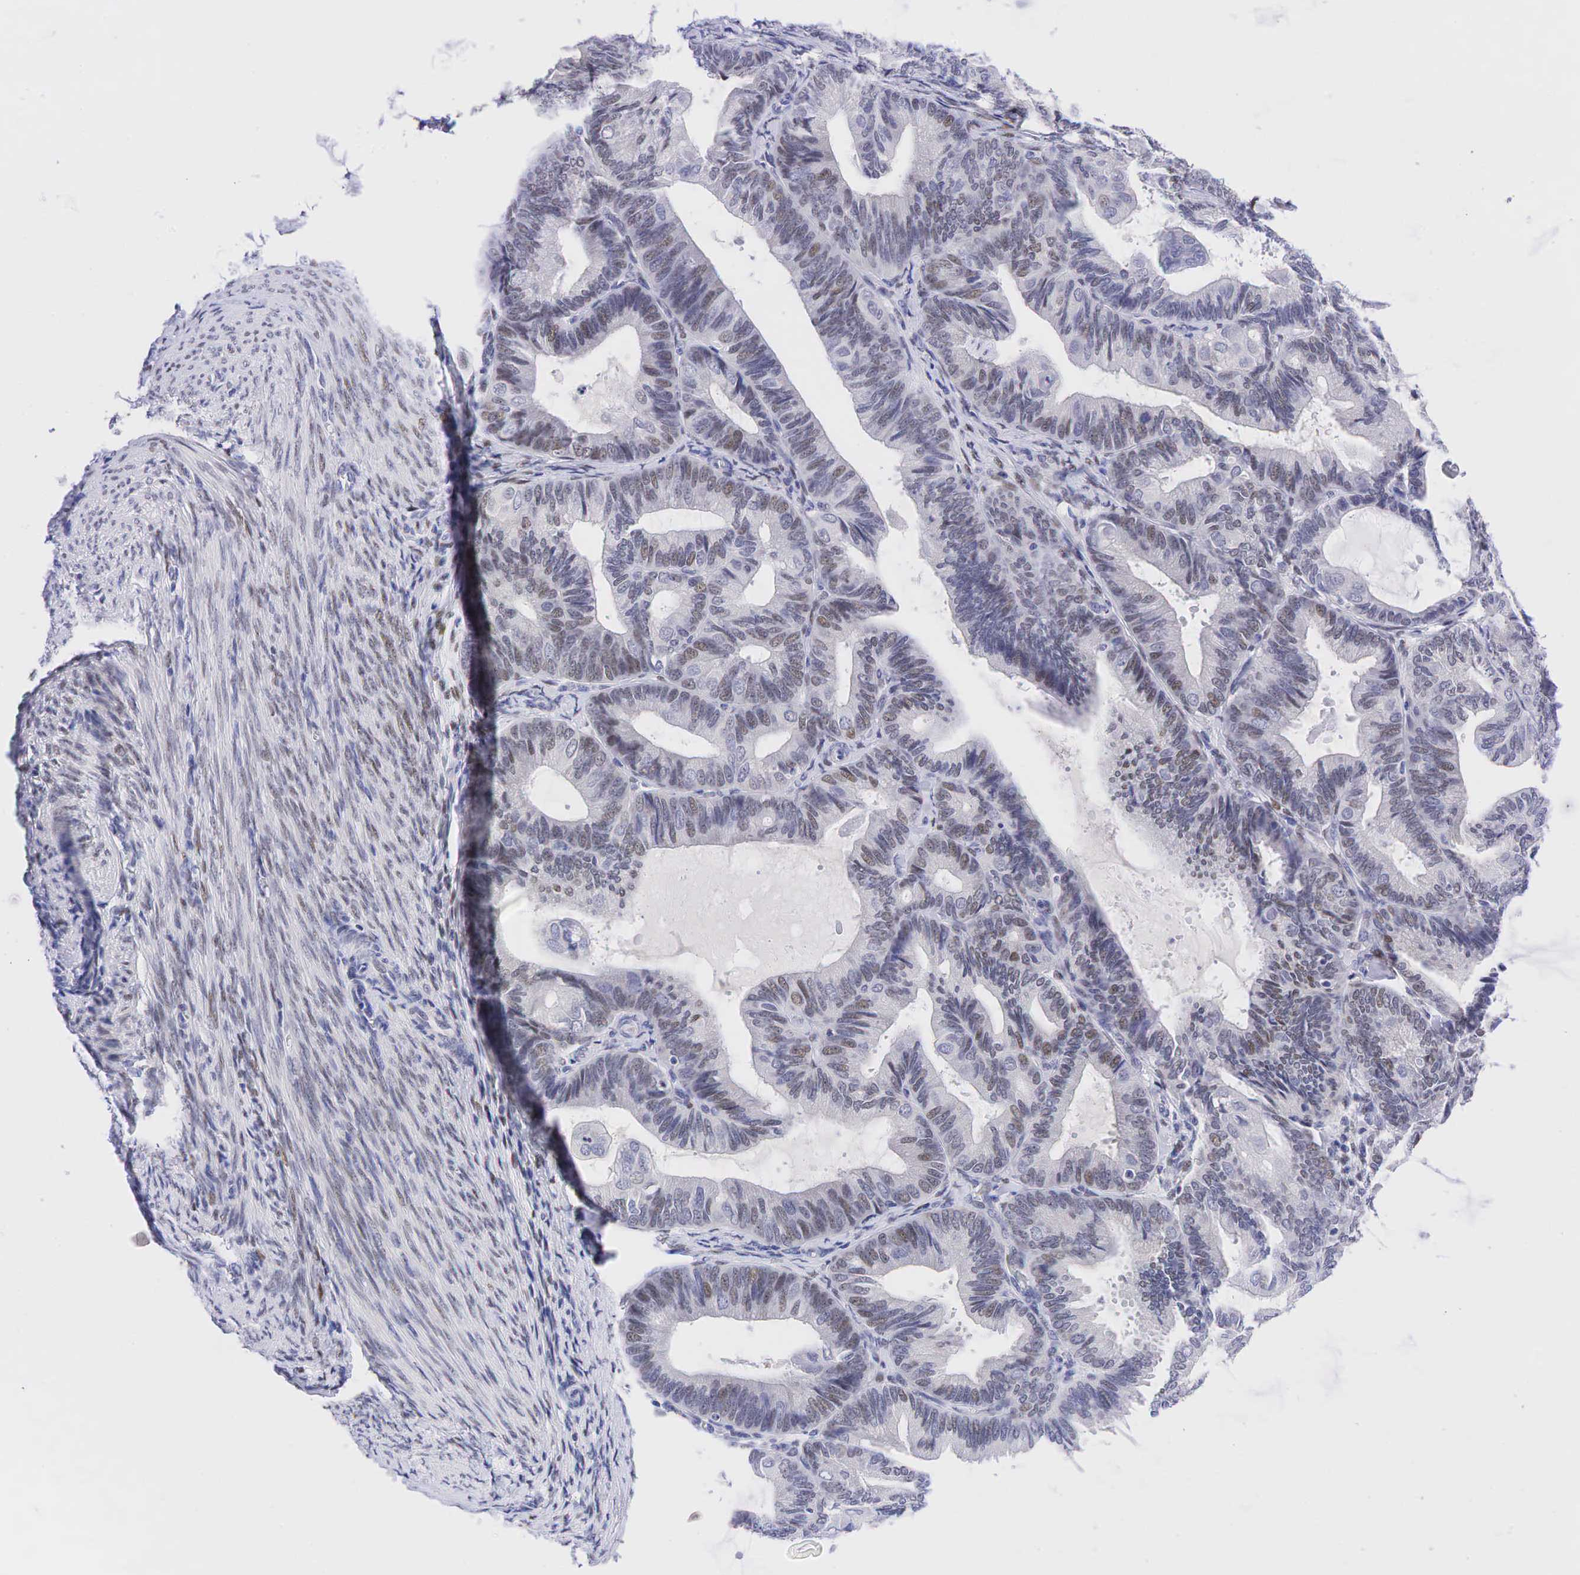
{"staining": {"intensity": "weak", "quantity": "25%-75%", "location": "nuclear"}, "tissue": "endometrial cancer", "cell_type": "Tumor cells", "image_type": "cancer", "snomed": [{"axis": "morphology", "description": "Adenocarcinoma, NOS"}, {"axis": "topography", "description": "Endometrium"}], "caption": "High-power microscopy captured an IHC image of adenocarcinoma (endometrial), revealing weak nuclear expression in approximately 25%-75% of tumor cells. (DAB (3,3'-diaminobenzidine) IHC, brown staining for protein, blue staining for nuclei).", "gene": "AR", "patient": {"sex": "female", "age": 63}}